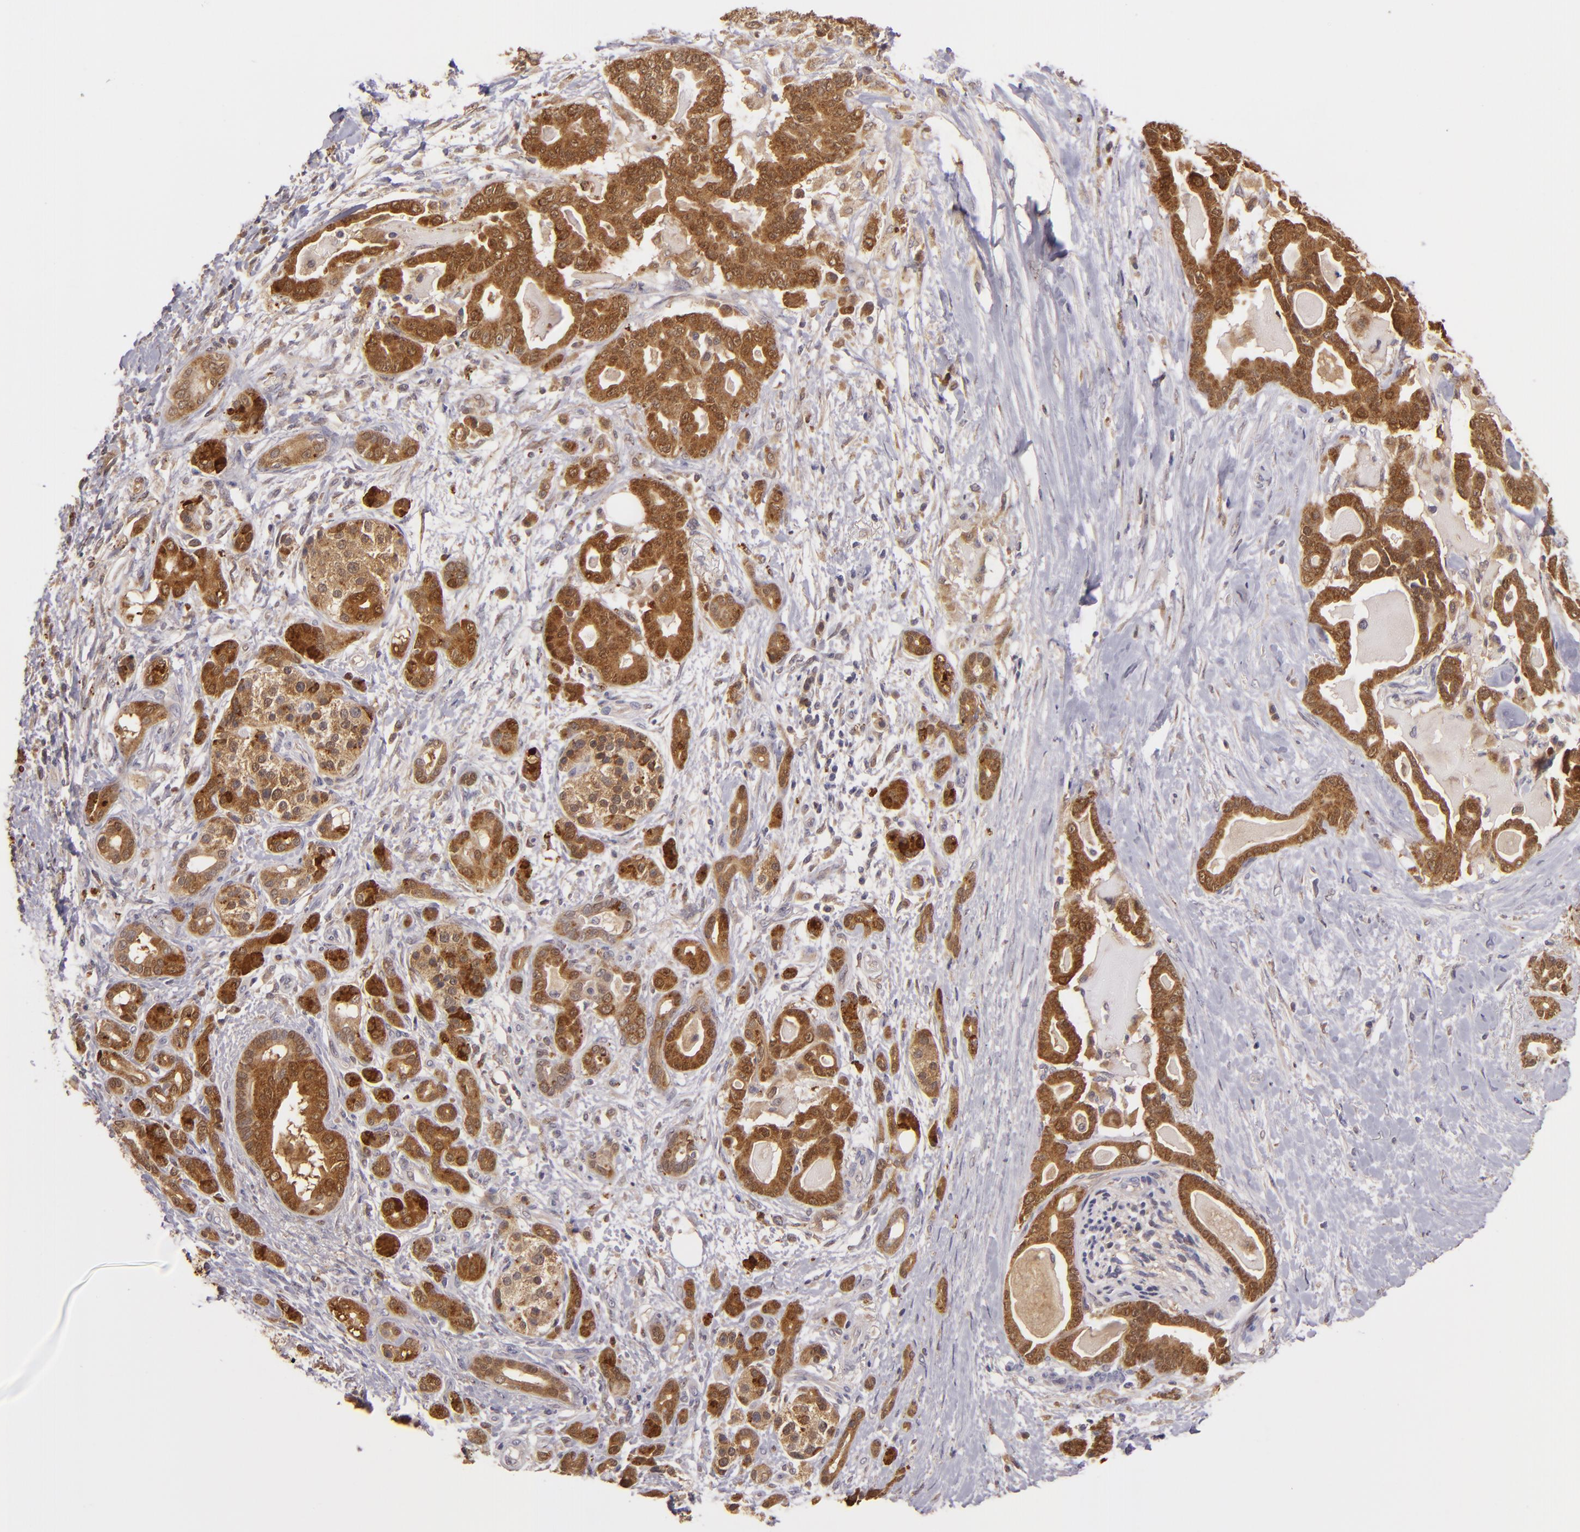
{"staining": {"intensity": "strong", "quantity": ">75%", "location": "cytoplasmic/membranous"}, "tissue": "pancreatic cancer", "cell_type": "Tumor cells", "image_type": "cancer", "snomed": [{"axis": "morphology", "description": "Adenocarcinoma, NOS"}, {"axis": "topography", "description": "Pancreas"}], "caption": "Immunohistochemical staining of pancreatic adenocarcinoma reveals high levels of strong cytoplasmic/membranous protein staining in approximately >75% of tumor cells.", "gene": "FHIT", "patient": {"sex": "male", "age": 63}}